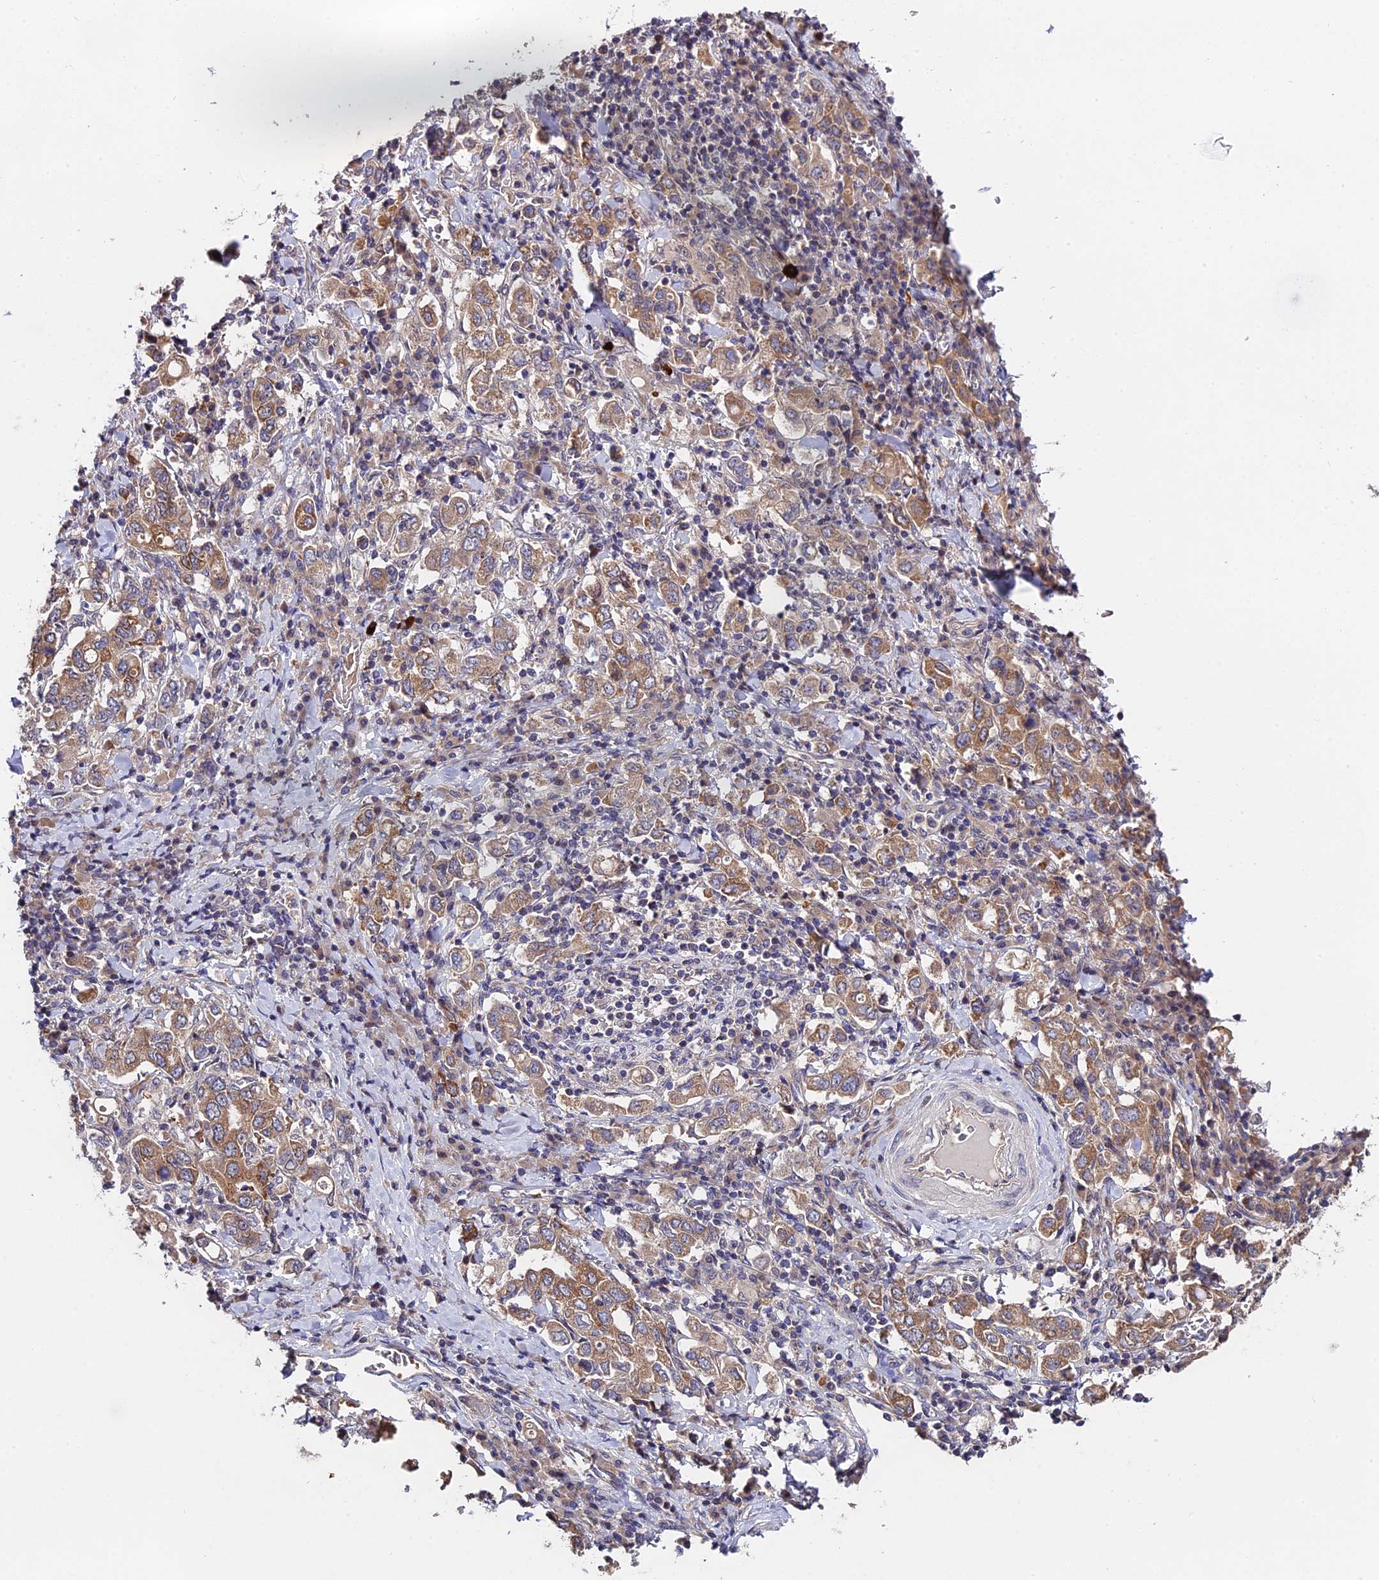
{"staining": {"intensity": "moderate", "quantity": ">75%", "location": "cytoplasmic/membranous"}, "tissue": "stomach cancer", "cell_type": "Tumor cells", "image_type": "cancer", "snomed": [{"axis": "morphology", "description": "Adenocarcinoma, NOS"}, {"axis": "topography", "description": "Stomach, upper"}], "caption": "Immunohistochemical staining of stomach adenocarcinoma reveals medium levels of moderate cytoplasmic/membranous protein staining in approximately >75% of tumor cells. Using DAB (brown) and hematoxylin (blue) stains, captured at high magnification using brightfield microscopy.", "gene": "TRMT1", "patient": {"sex": "male", "age": 62}}